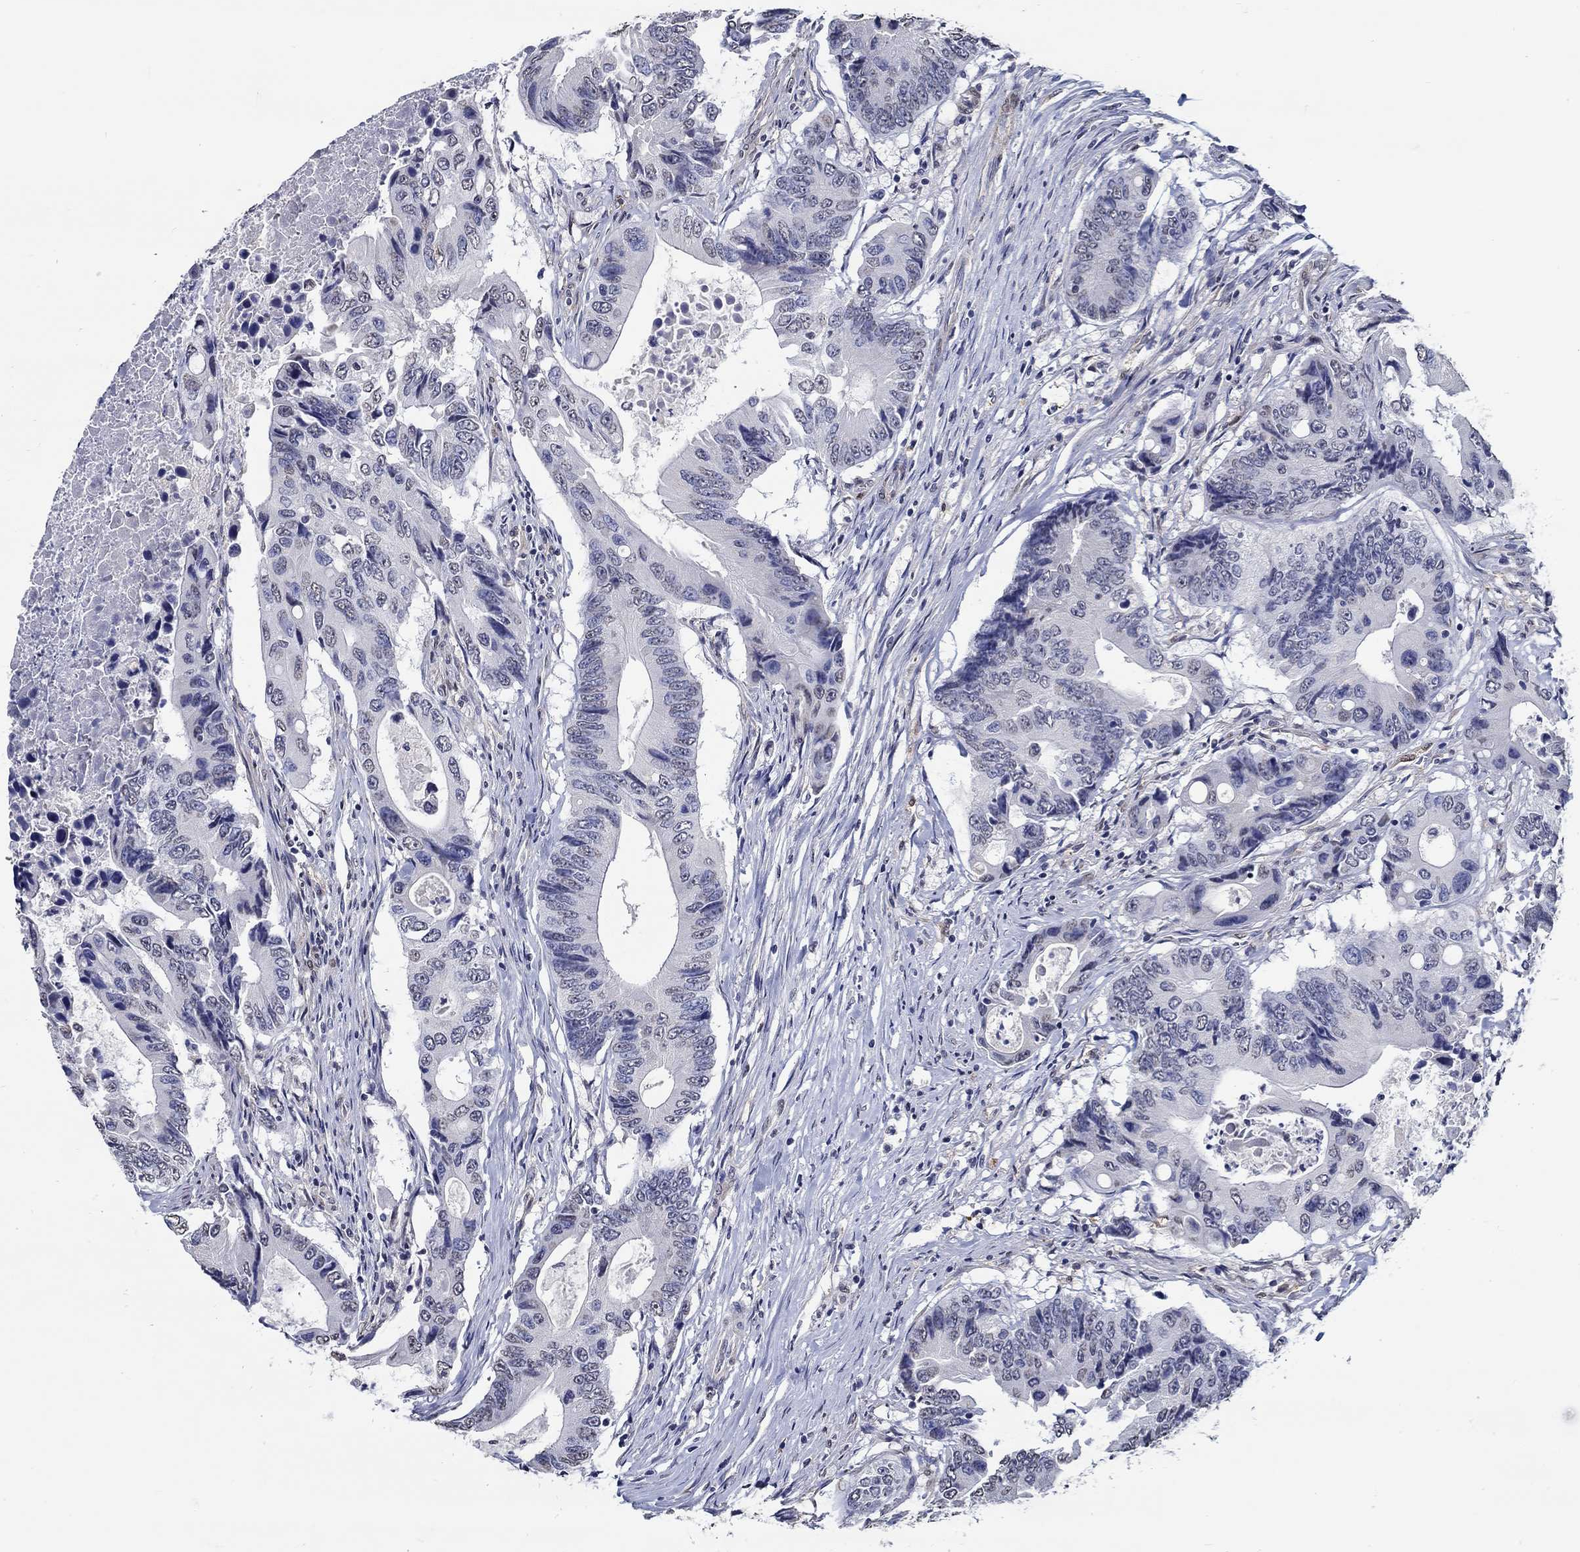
{"staining": {"intensity": "negative", "quantity": "none", "location": "none"}, "tissue": "colorectal cancer", "cell_type": "Tumor cells", "image_type": "cancer", "snomed": [{"axis": "morphology", "description": "Adenocarcinoma, NOS"}, {"axis": "topography", "description": "Colon"}], "caption": "A photomicrograph of human colorectal cancer is negative for staining in tumor cells. (DAB immunohistochemistry (IHC), high magnification).", "gene": "PDE1B", "patient": {"sex": "female", "age": 90}}